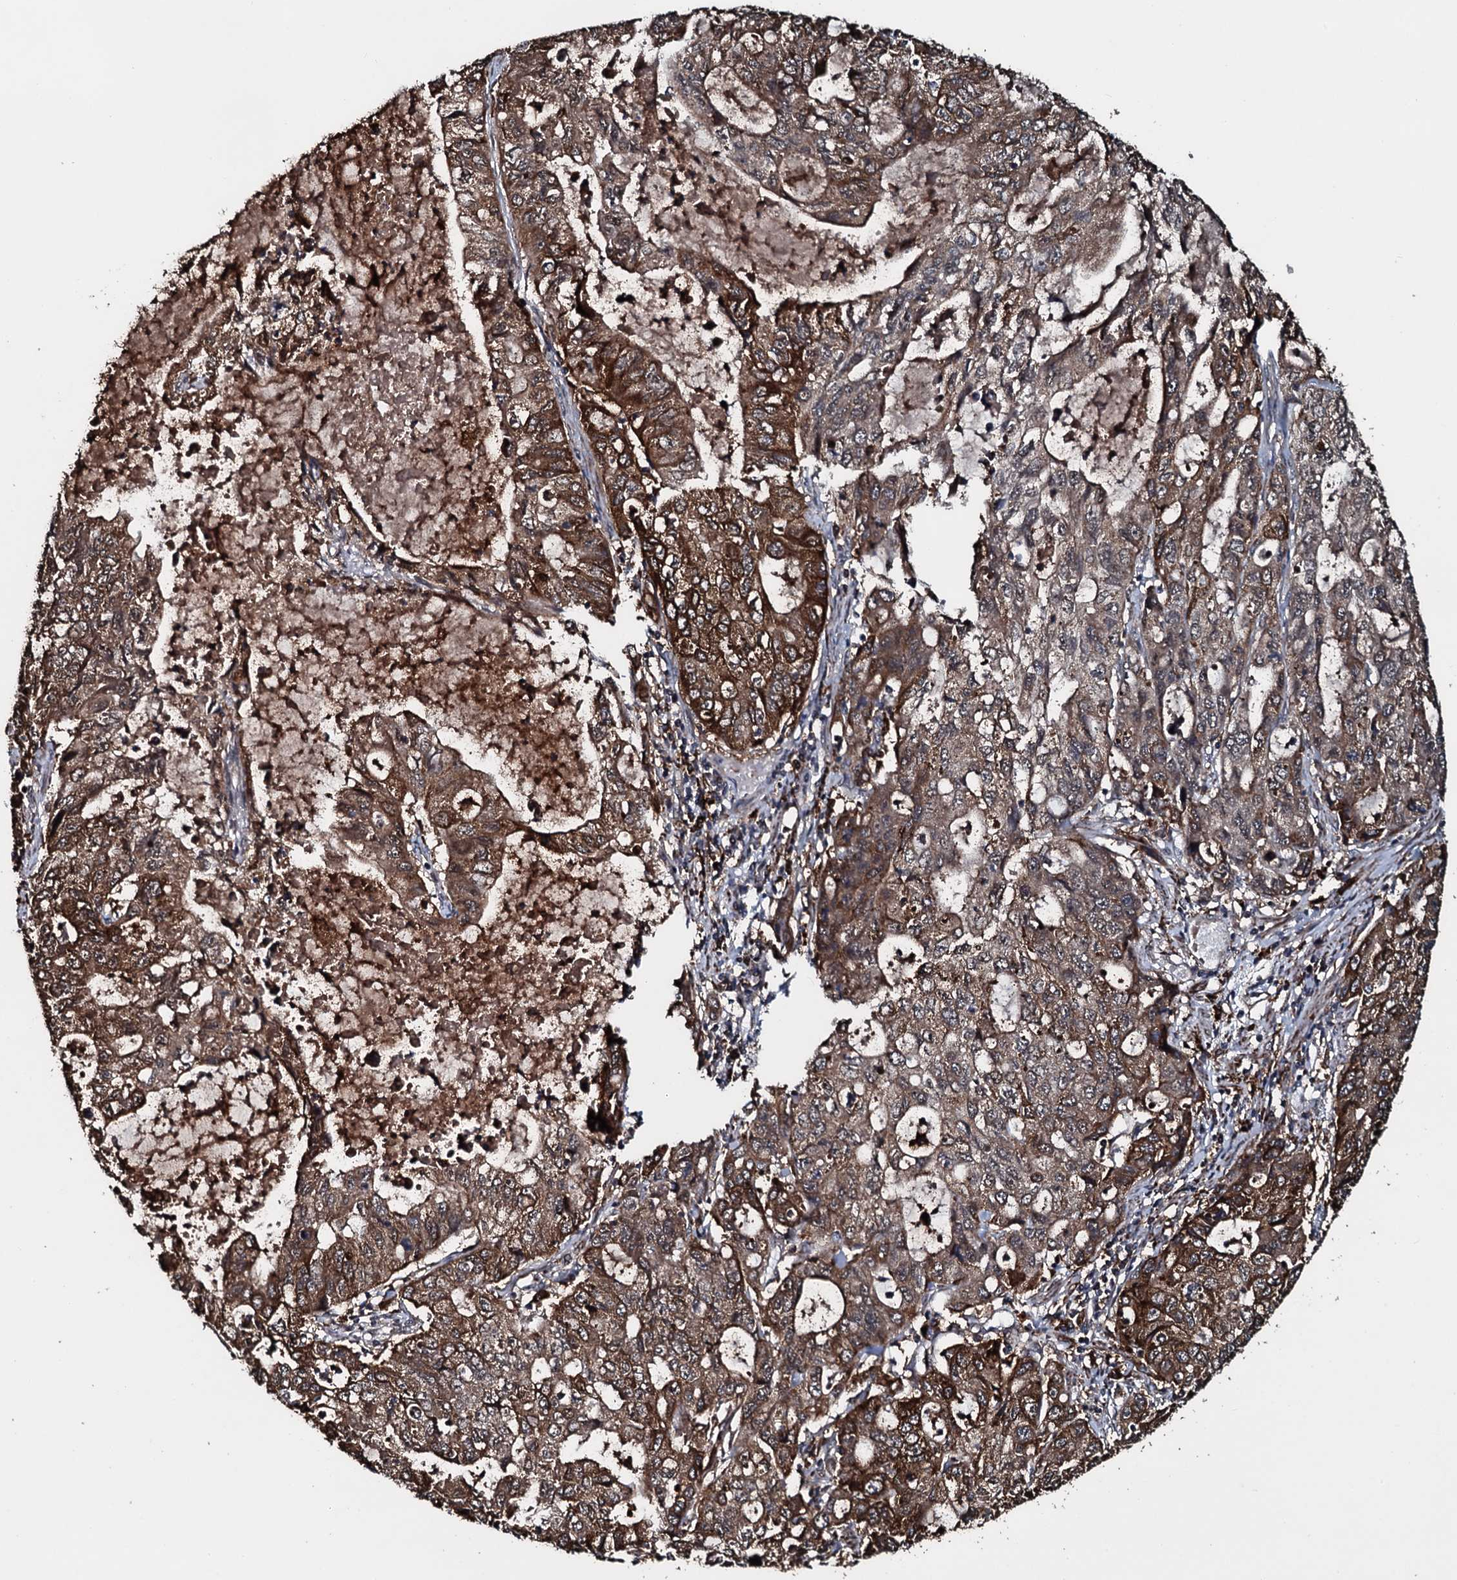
{"staining": {"intensity": "strong", "quantity": ">75%", "location": "cytoplasmic/membranous"}, "tissue": "stomach cancer", "cell_type": "Tumor cells", "image_type": "cancer", "snomed": [{"axis": "morphology", "description": "Adenocarcinoma, NOS"}, {"axis": "topography", "description": "Stomach, upper"}], "caption": "Human adenocarcinoma (stomach) stained with a protein marker shows strong staining in tumor cells.", "gene": "TPGS2", "patient": {"sex": "female", "age": 52}}